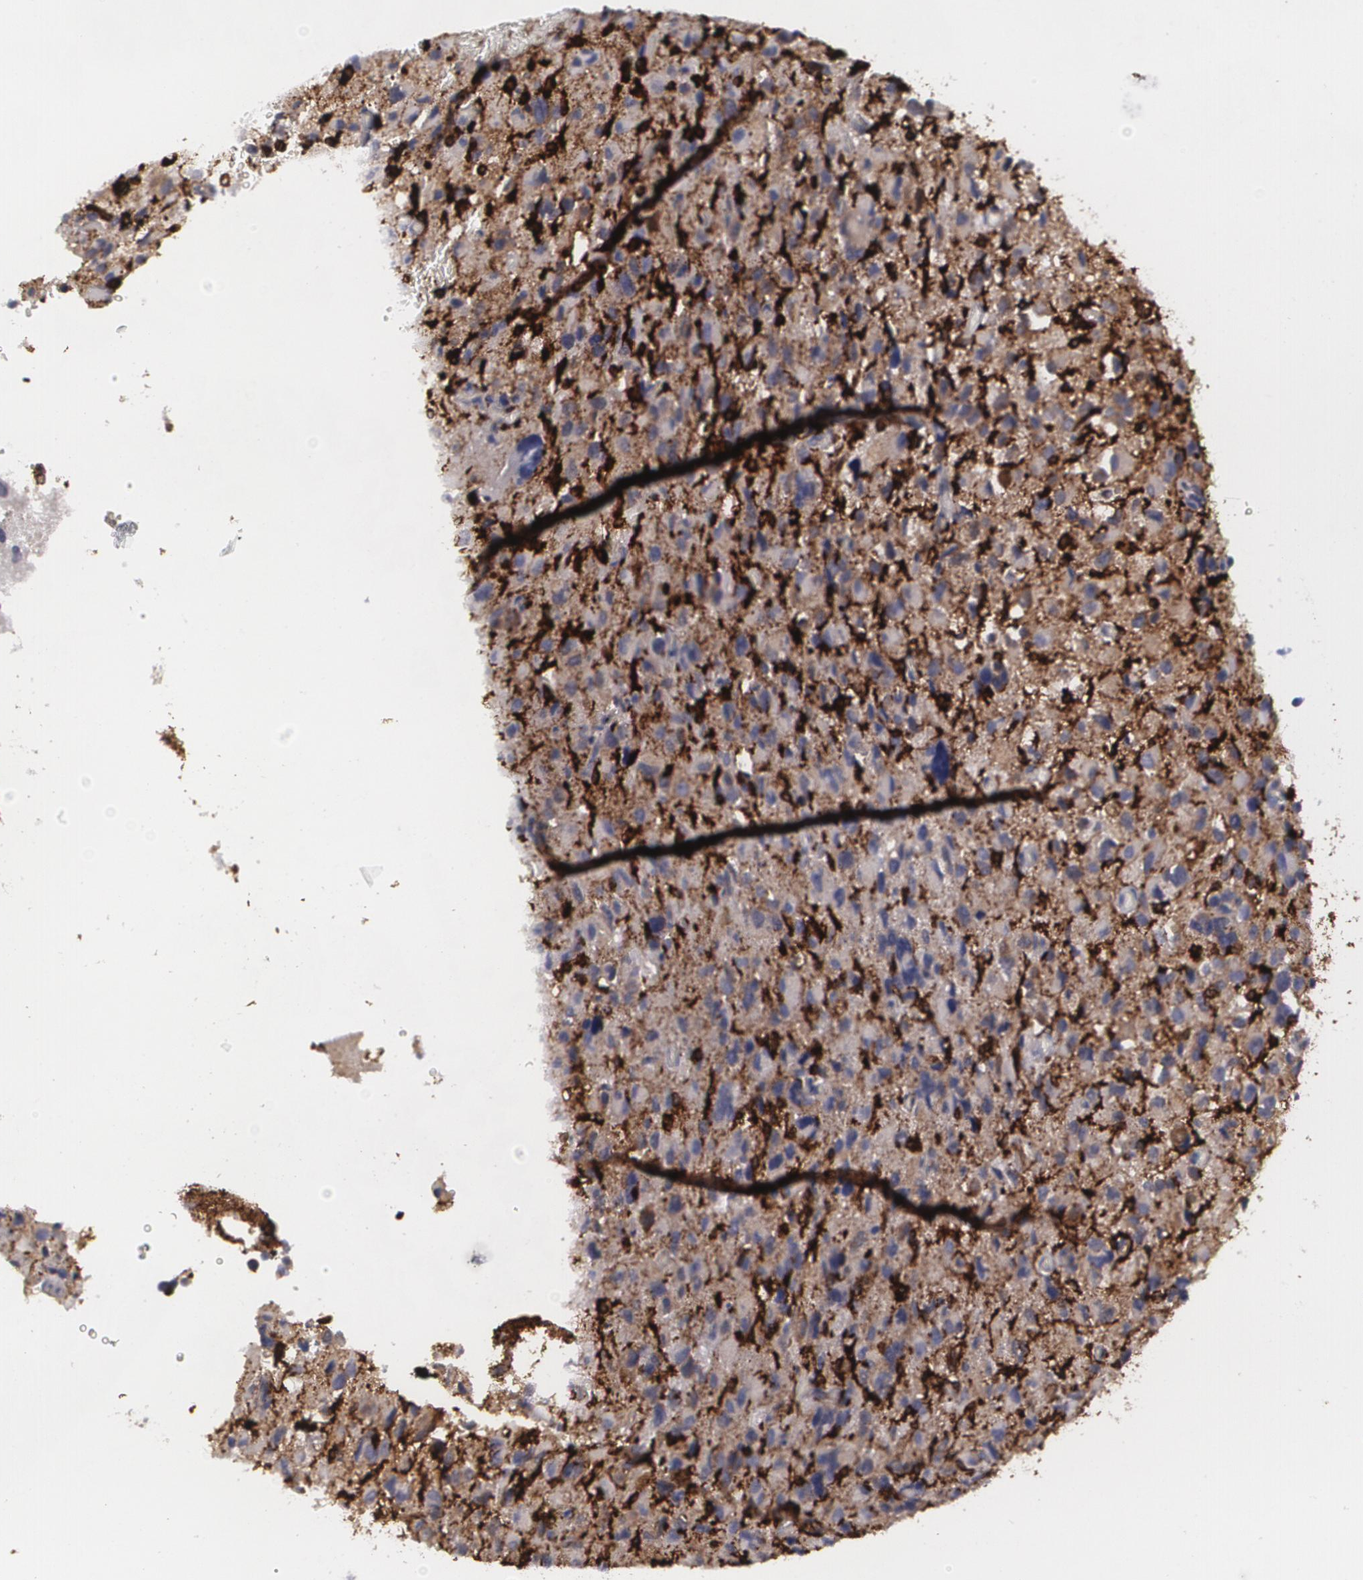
{"staining": {"intensity": "strong", "quantity": "25%-75%", "location": "cytoplasmic/membranous"}, "tissue": "glioma", "cell_type": "Tumor cells", "image_type": "cancer", "snomed": [{"axis": "morphology", "description": "Glioma, malignant, High grade"}, {"axis": "topography", "description": "Brain"}], "caption": "Protein staining shows strong cytoplasmic/membranous positivity in approximately 25%-75% of tumor cells in malignant glioma (high-grade).", "gene": "BIN1", "patient": {"sex": "male", "age": 69}}